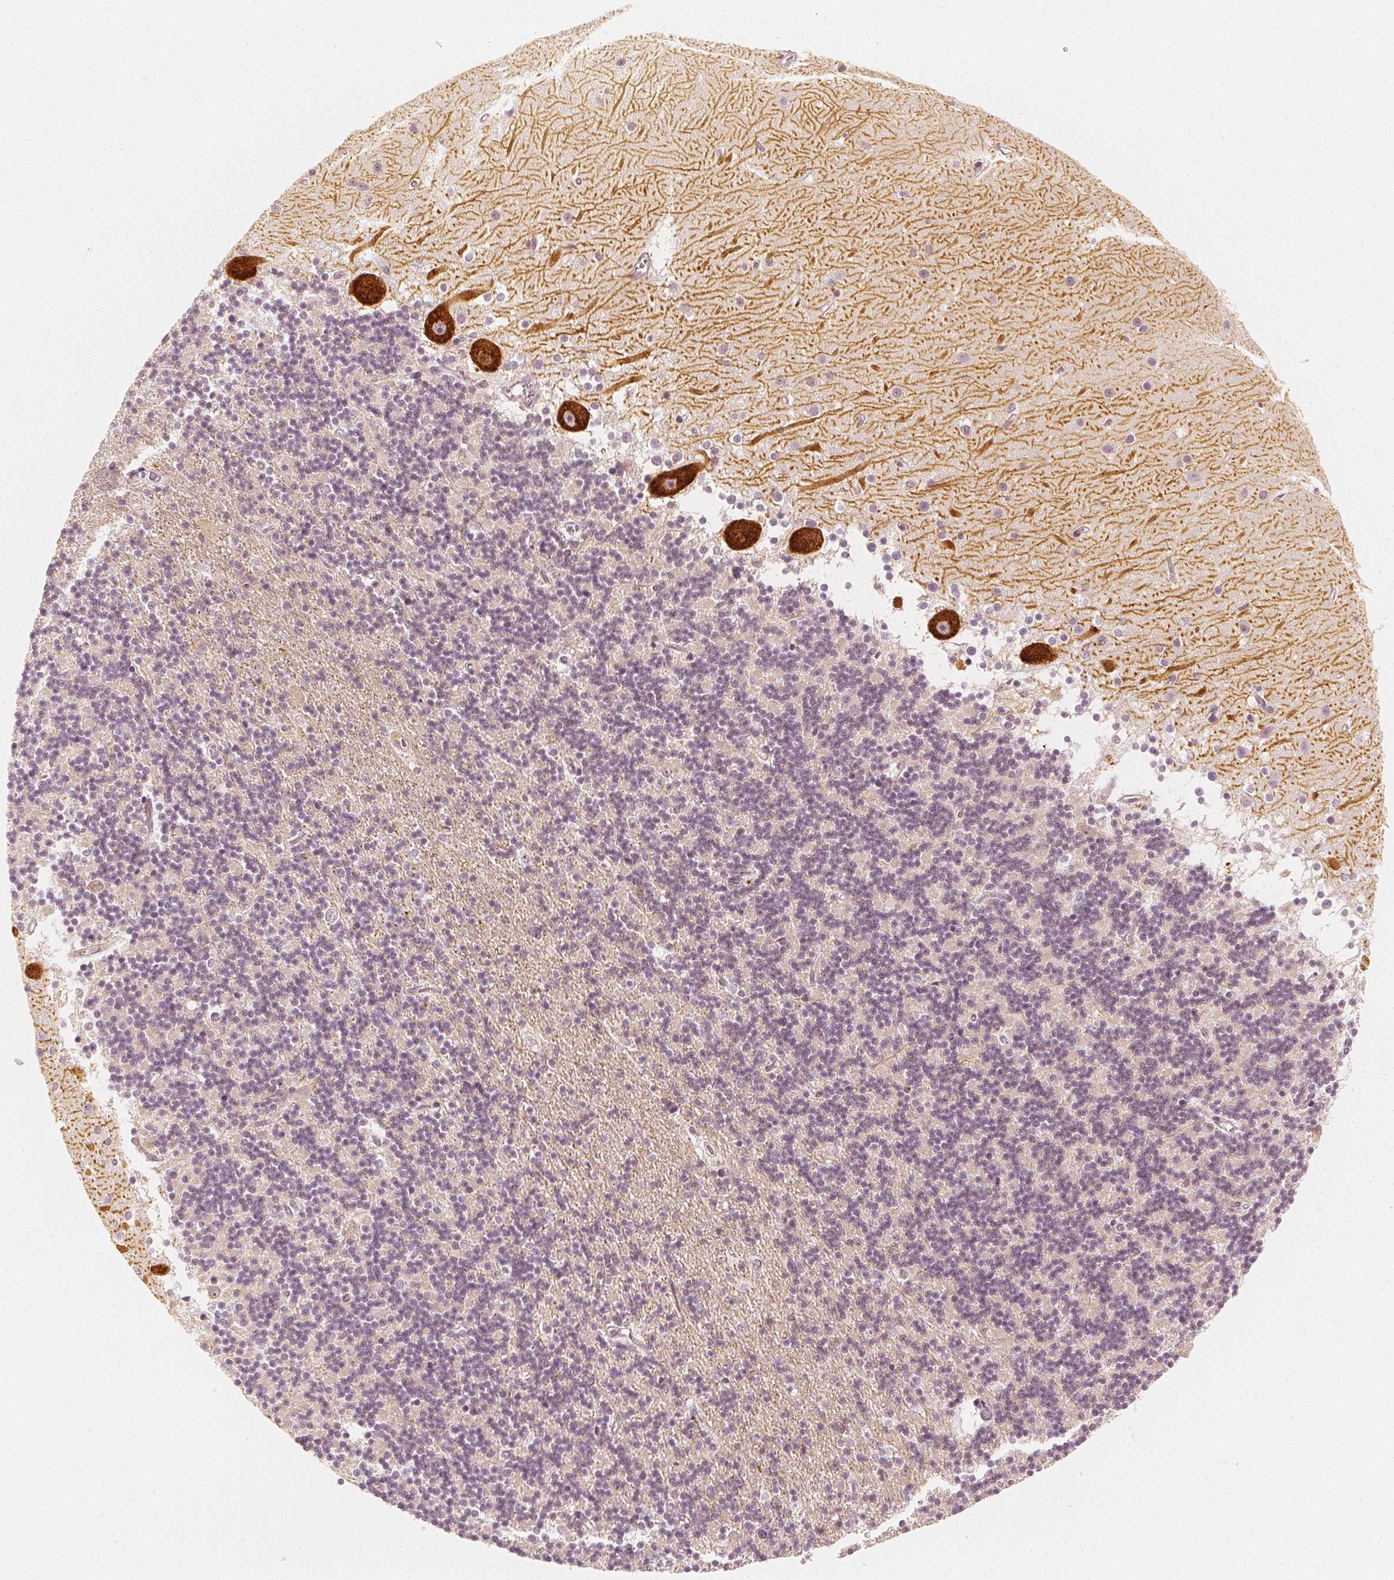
{"staining": {"intensity": "negative", "quantity": "none", "location": "none"}, "tissue": "cerebellum", "cell_type": "Cells in granular layer", "image_type": "normal", "snomed": [{"axis": "morphology", "description": "Normal tissue, NOS"}, {"axis": "topography", "description": "Cerebellum"}], "caption": "Cerebellum was stained to show a protein in brown. There is no significant staining in cells in granular layer. Brightfield microscopy of immunohistochemistry stained with DAB (brown) and hematoxylin (blue), captured at high magnification.", "gene": "ARHGAP26", "patient": {"sex": "male", "age": 54}}